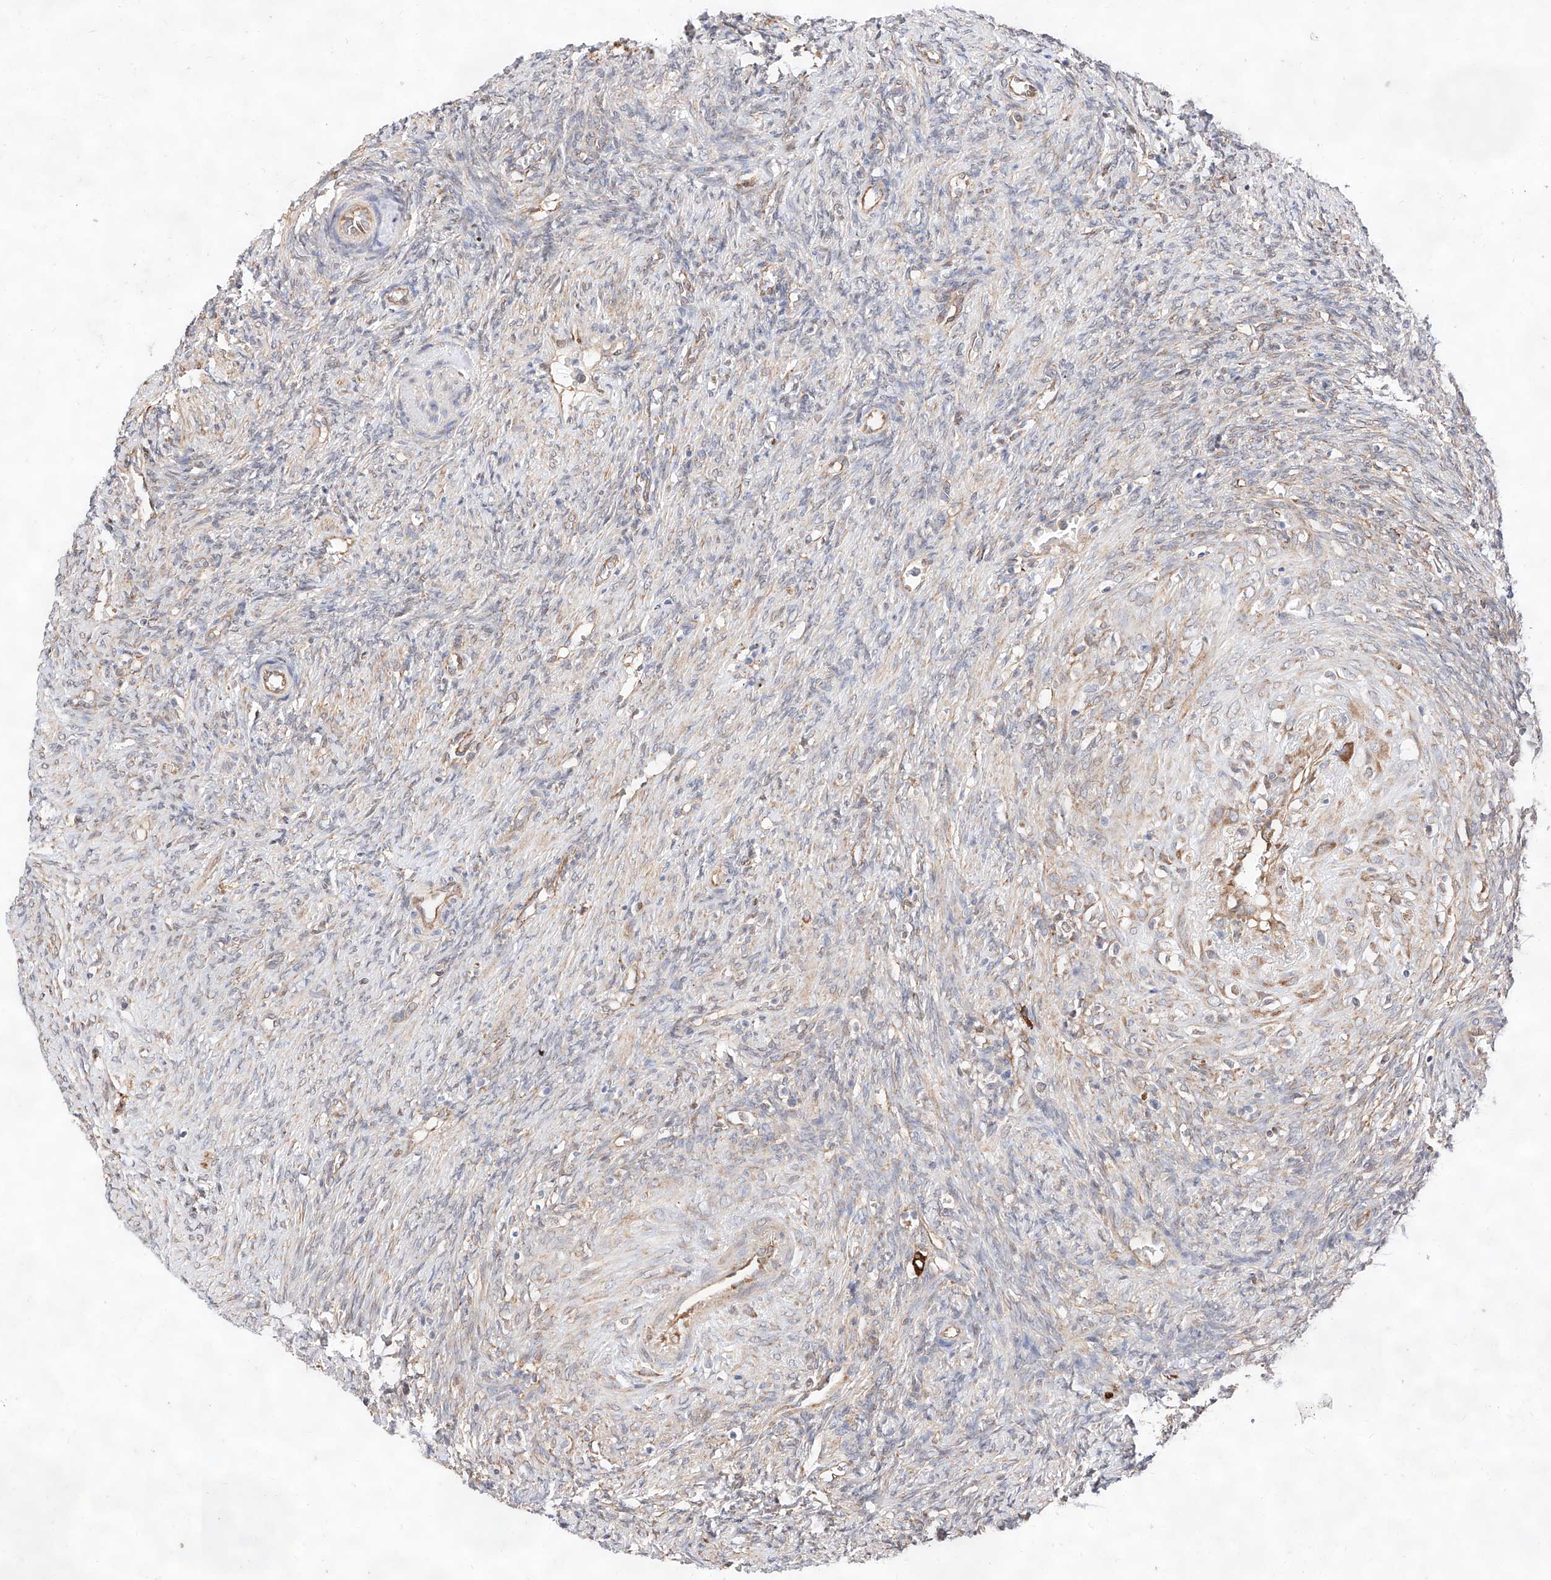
{"staining": {"intensity": "negative", "quantity": "none", "location": "none"}, "tissue": "ovary", "cell_type": "Ovarian stroma cells", "image_type": "normal", "snomed": [{"axis": "morphology", "description": "Normal tissue, NOS"}, {"axis": "topography", "description": "Ovary"}], "caption": "DAB (3,3'-diaminobenzidine) immunohistochemical staining of normal ovary displays no significant staining in ovarian stroma cells.", "gene": "ATP9B", "patient": {"sex": "female", "age": 41}}